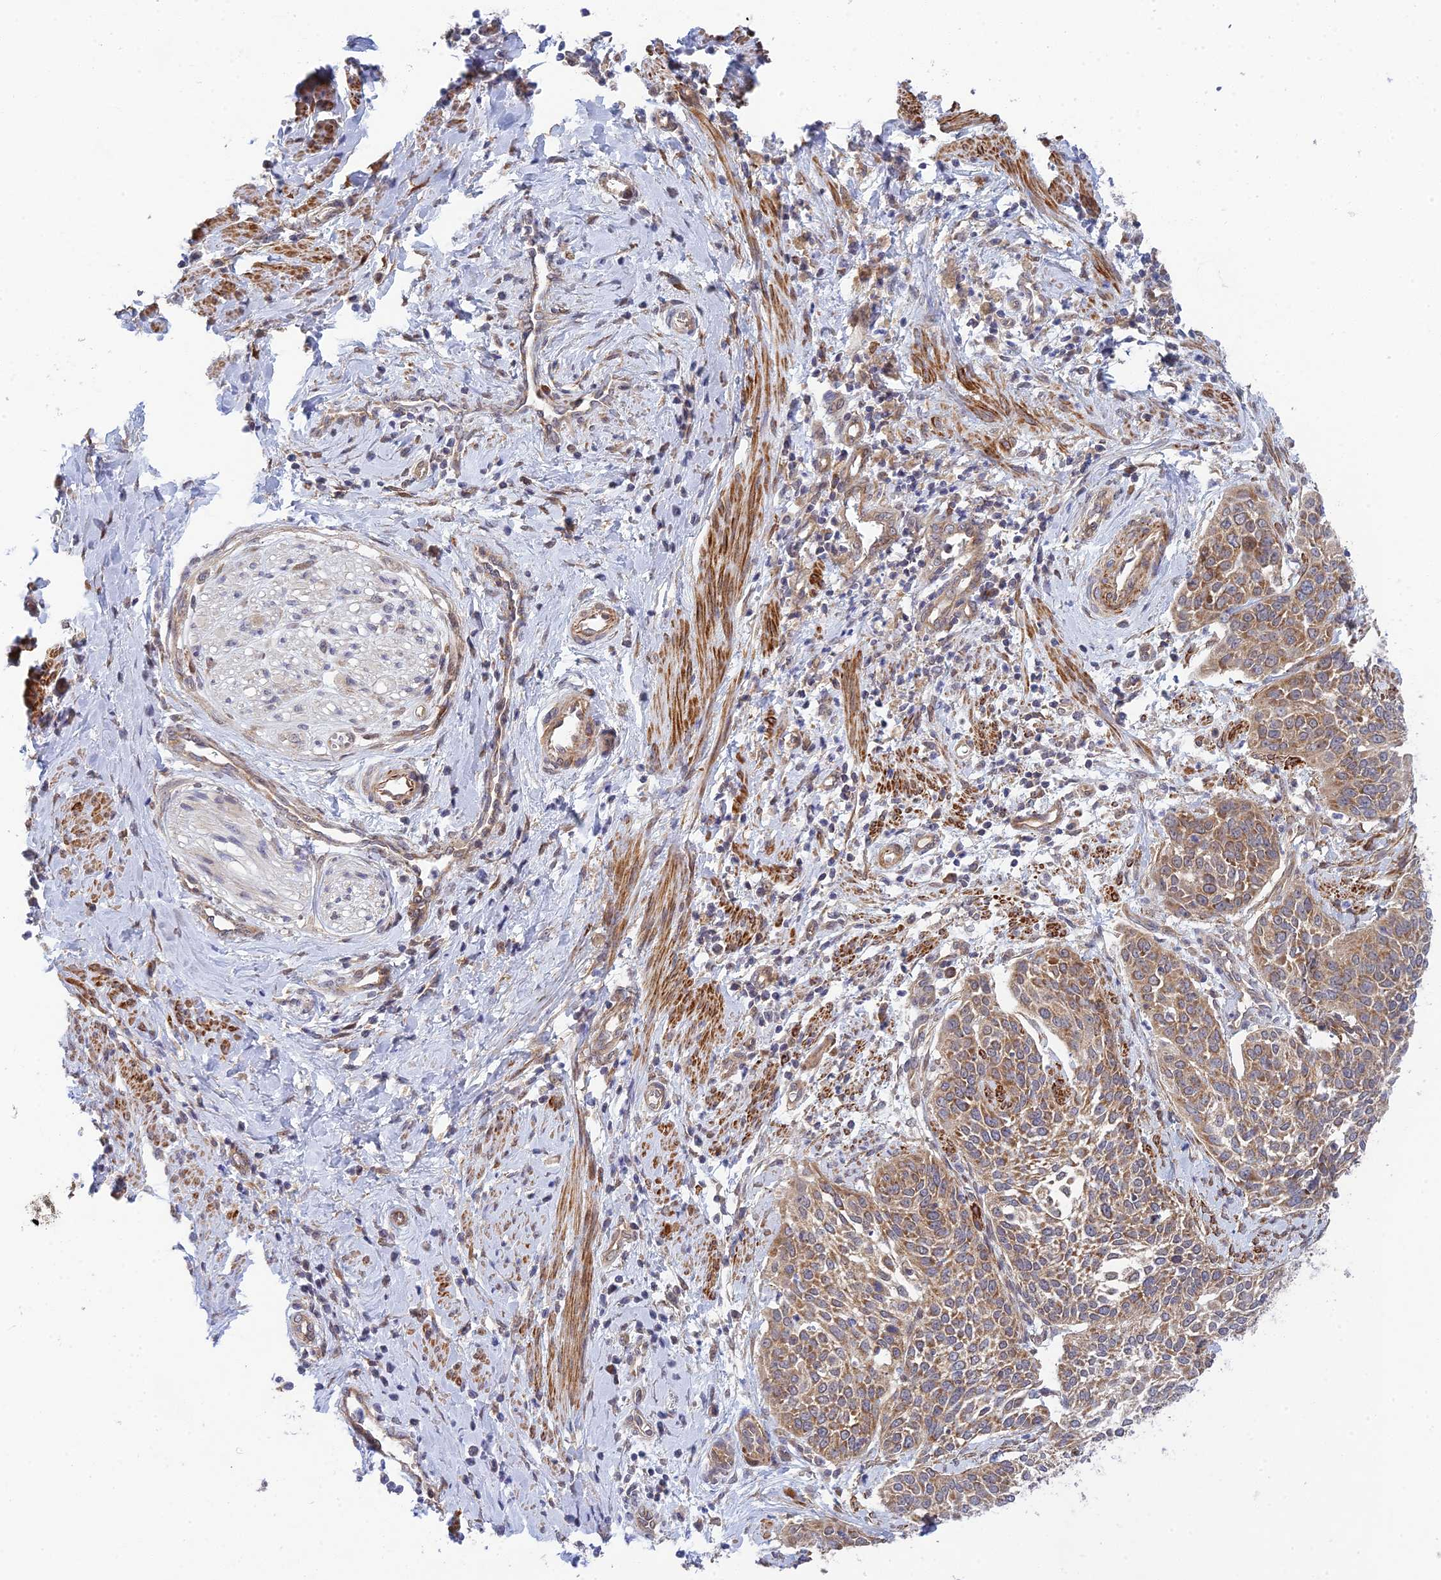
{"staining": {"intensity": "moderate", "quantity": ">75%", "location": "cytoplasmic/membranous"}, "tissue": "cervical cancer", "cell_type": "Tumor cells", "image_type": "cancer", "snomed": [{"axis": "morphology", "description": "Squamous cell carcinoma, NOS"}, {"axis": "topography", "description": "Cervix"}], "caption": "A brown stain shows moderate cytoplasmic/membranous positivity of a protein in cervical squamous cell carcinoma tumor cells. (Stains: DAB in brown, nuclei in blue, Microscopy: brightfield microscopy at high magnification).", "gene": "INCA1", "patient": {"sex": "female", "age": 44}}